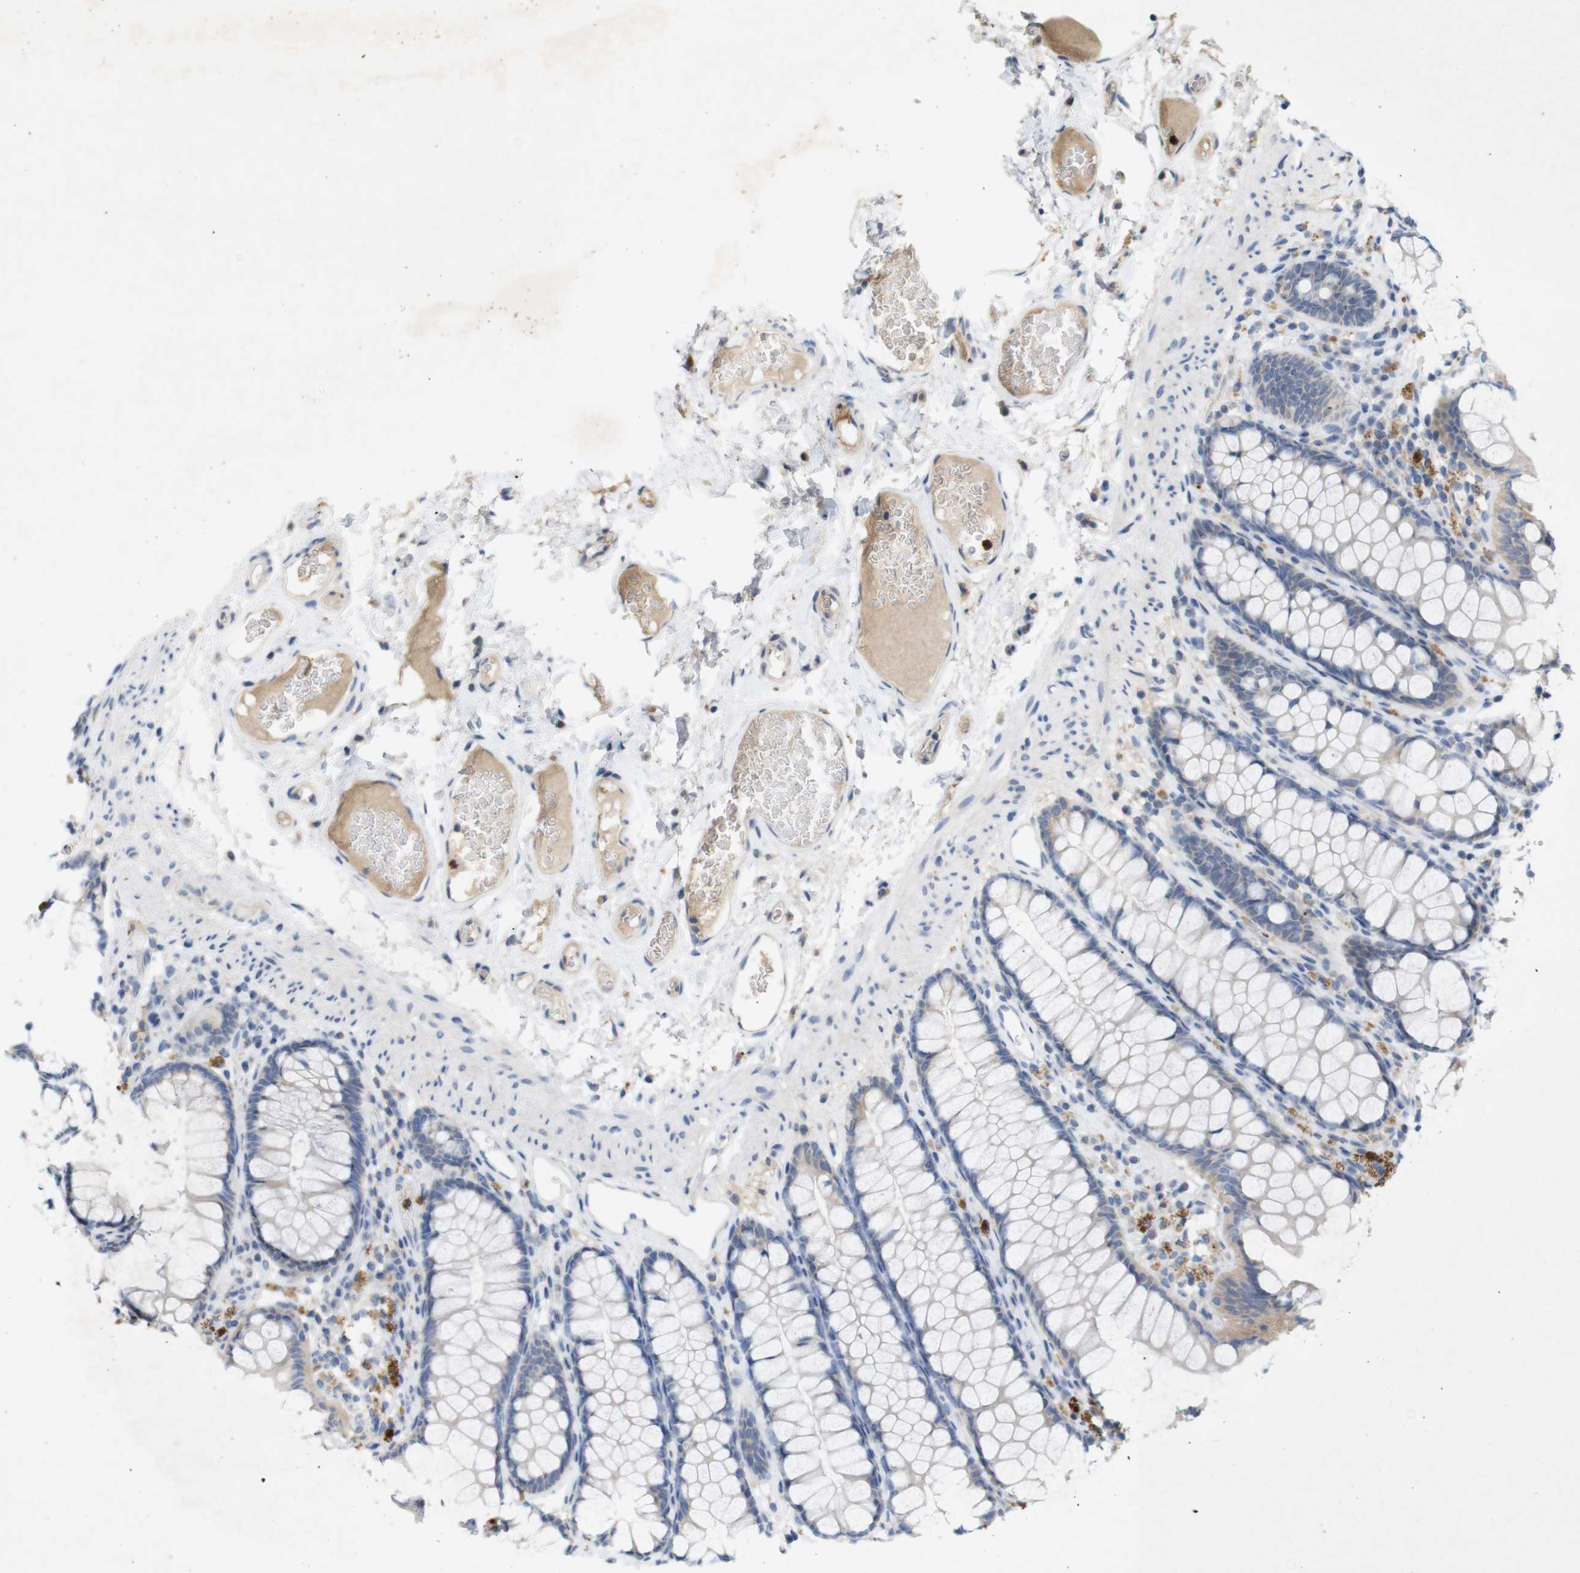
{"staining": {"intensity": "negative", "quantity": "none", "location": "none"}, "tissue": "colon", "cell_type": "Endothelial cells", "image_type": "normal", "snomed": [{"axis": "morphology", "description": "Normal tissue, NOS"}, {"axis": "topography", "description": "Colon"}], "caption": "The histopathology image demonstrates no staining of endothelial cells in unremarkable colon.", "gene": "TSPAN14", "patient": {"sex": "female", "age": 55}}